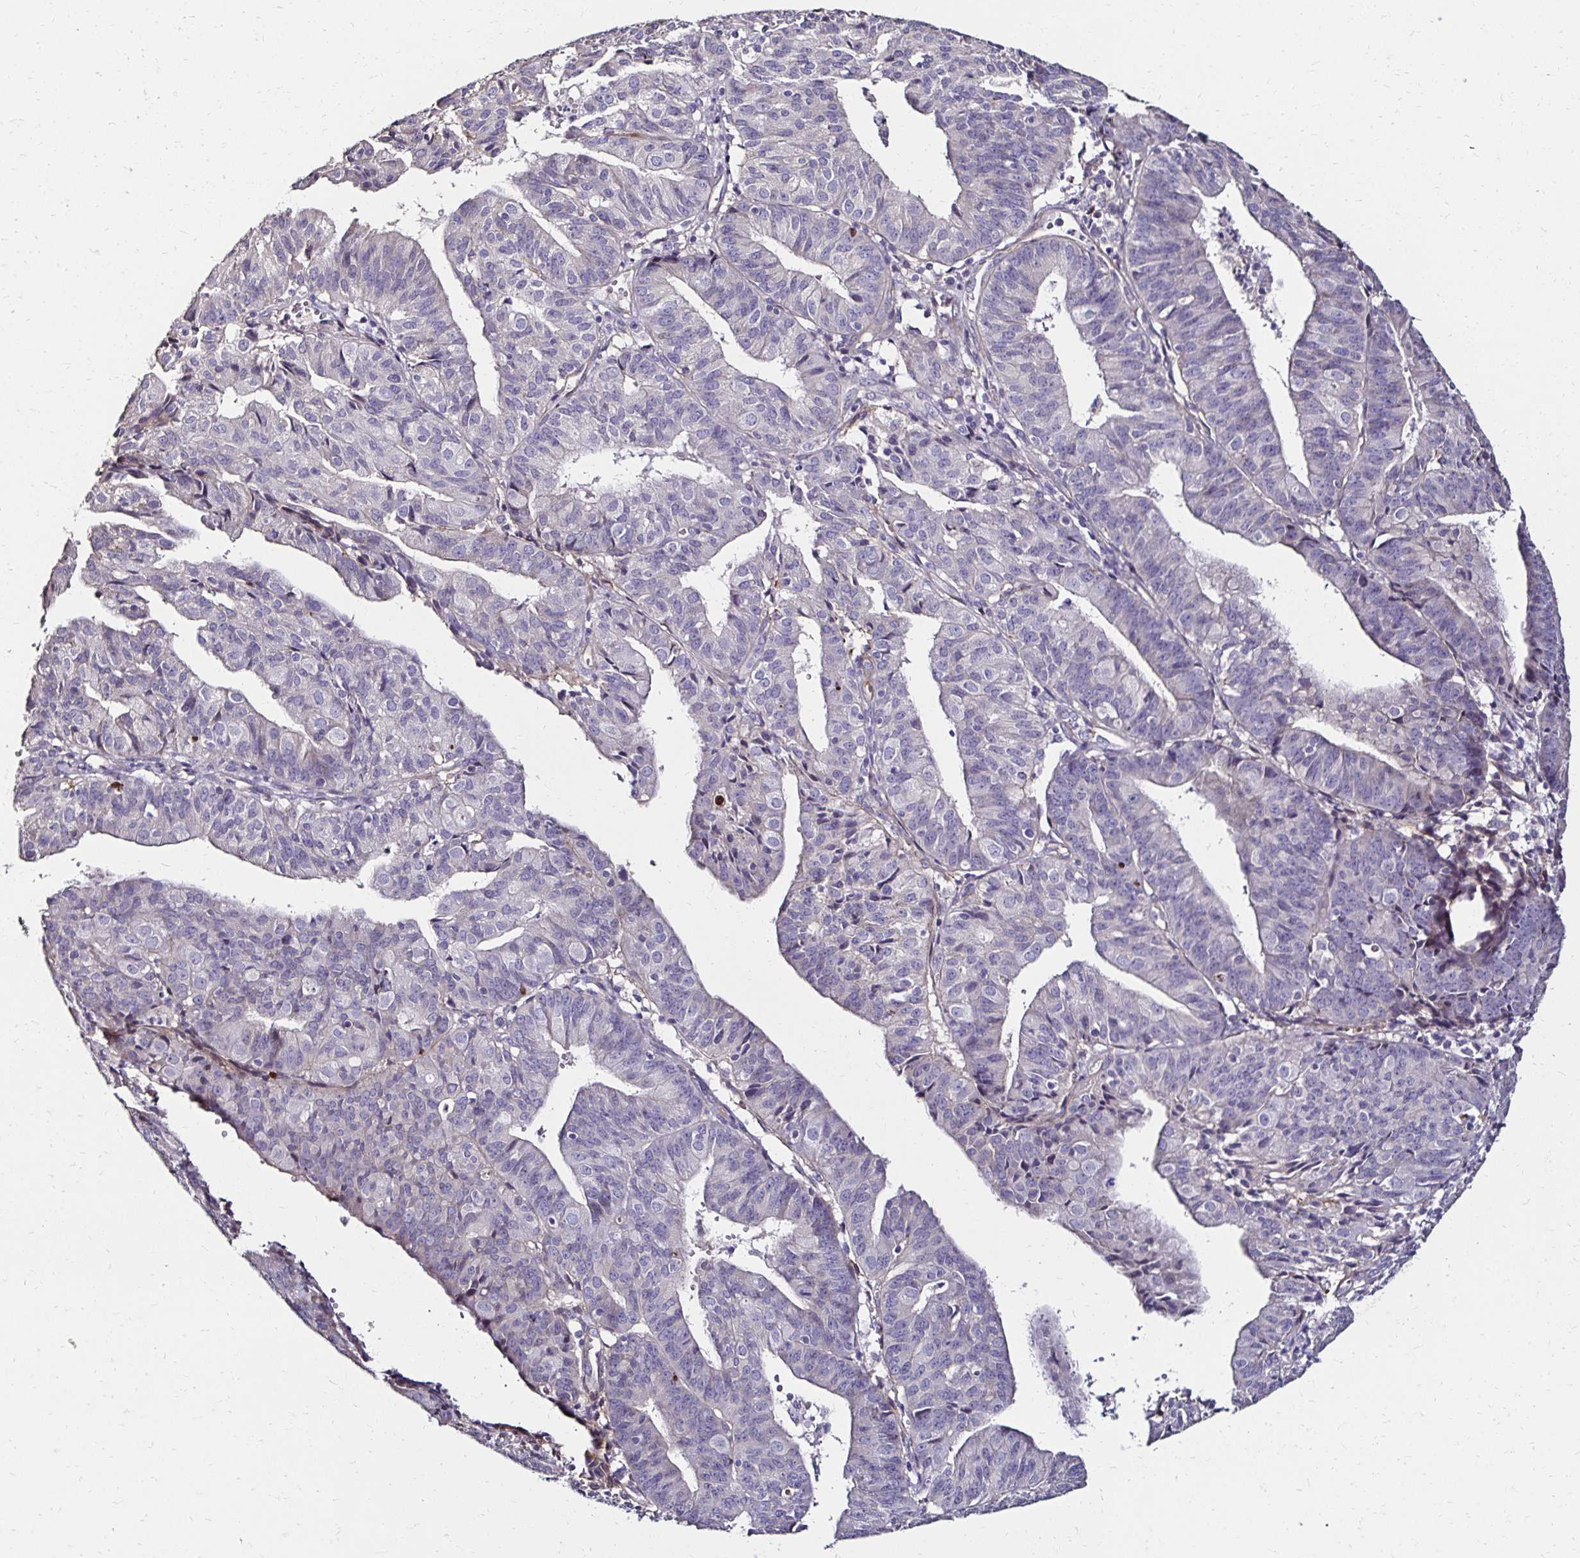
{"staining": {"intensity": "negative", "quantity": "none", "location": "none"}, "tissue": "endometrial cancer", "cell_type": "Tumor cells", "image_type": "cancer", "snomed": [{"axis": "morphology", "description": "Adenocarcinoma, NOS"}, {"axis": "topography", "description": "Endometrium"}], "caption": "Tumor cells are negative for protein expression in human endometrial cancer.", "gene": "ITGB1", "patient": {"sex": "female", "age": 56}}